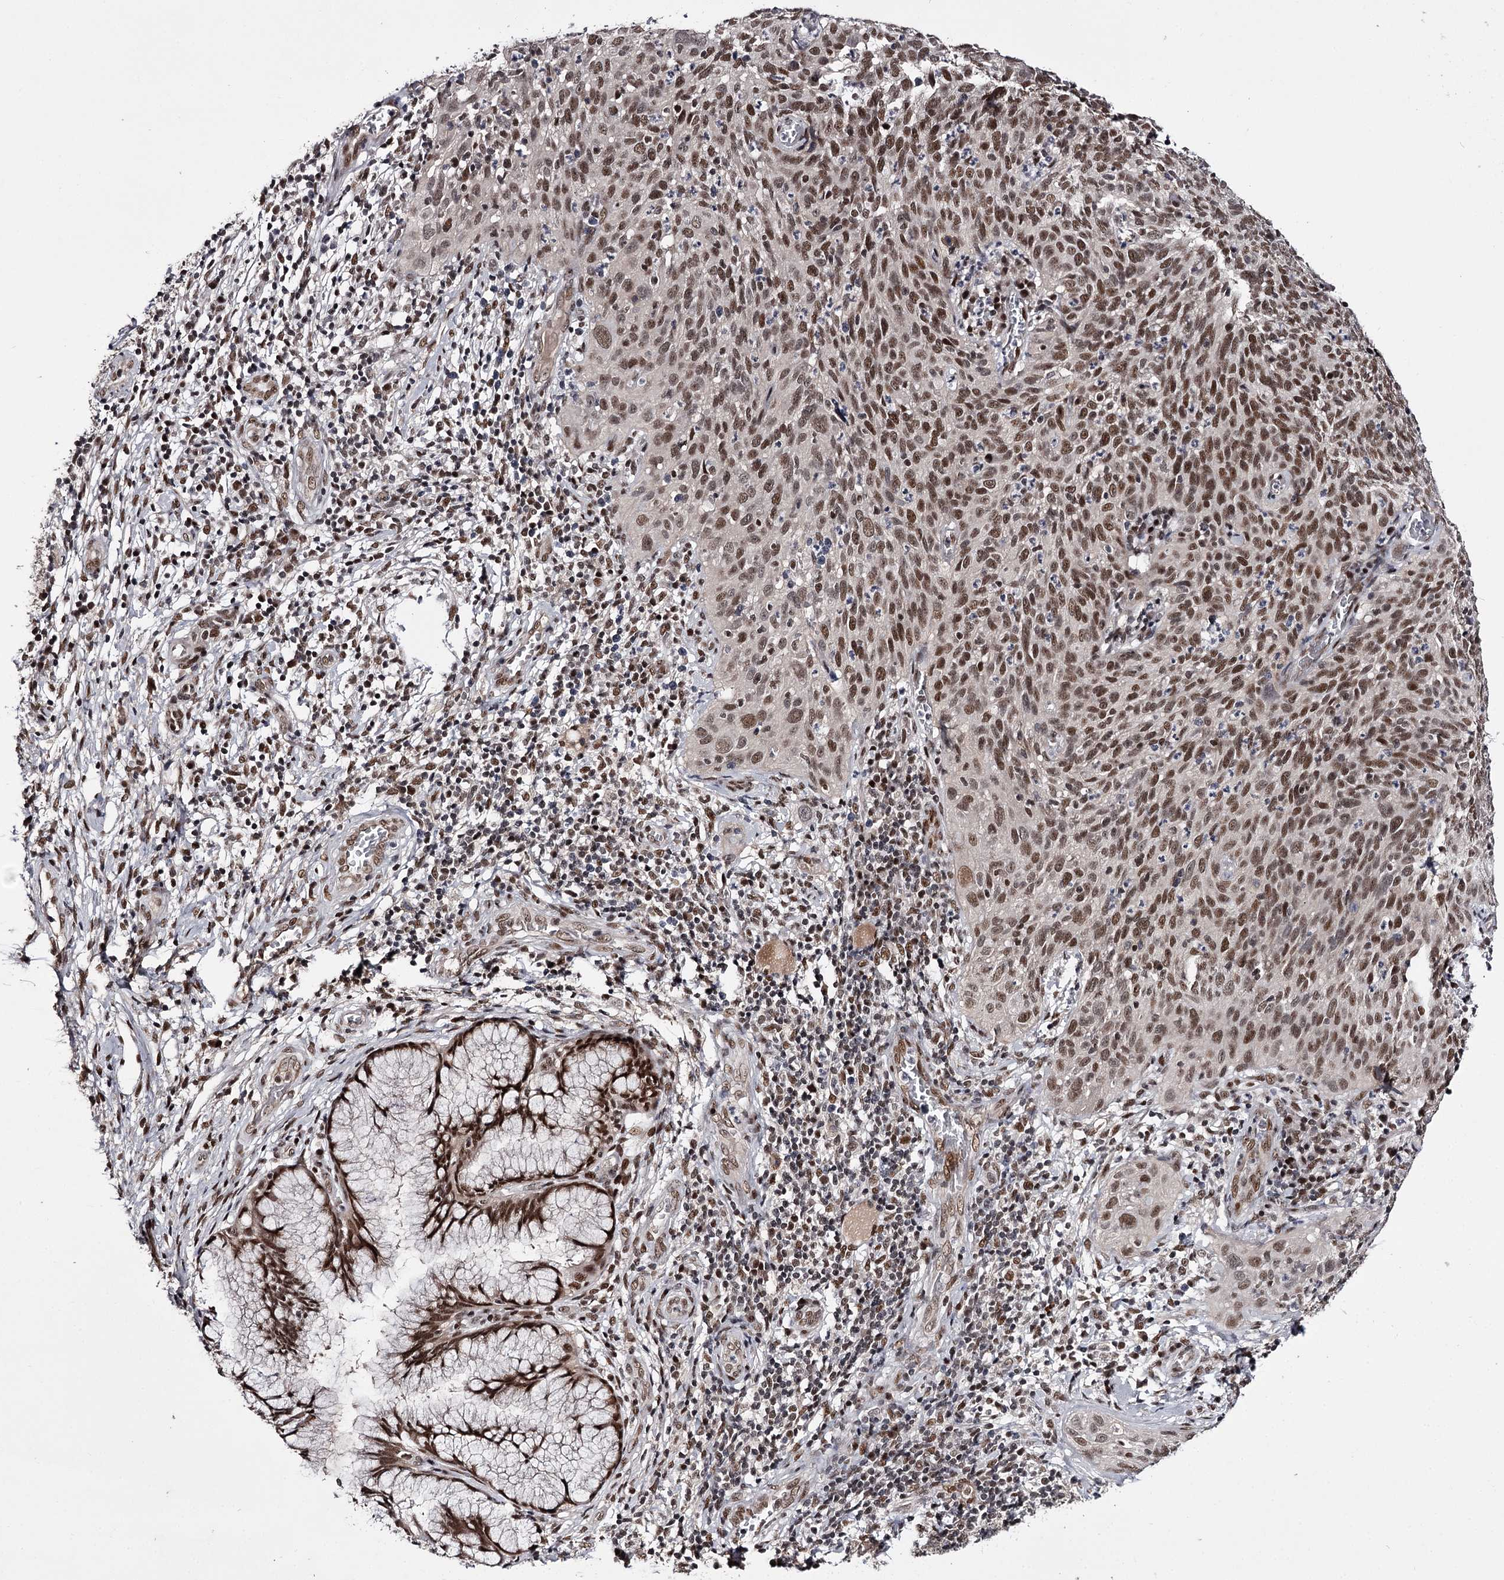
{"staining": {"intensity": "moderate", "quantity": ">75%", "location": "nuclear"}, "tissue": "cervical cancer", "cell_type": "Tumor cells", "image_type": "cancer", "snomed": [{"axis": "morphology", "description": "Squamous cell carcinoma, NOS"}, {"axis": "topography", "description": "Cervix"}], "caption": "Cervical squamous cell carcinoma stained with a brown dye demonstrates moderate nuclear positive positivity in approximately >75% of tumor cells.", "gene": "TTC33", "patient": {"sex": "female", "age": 31}}